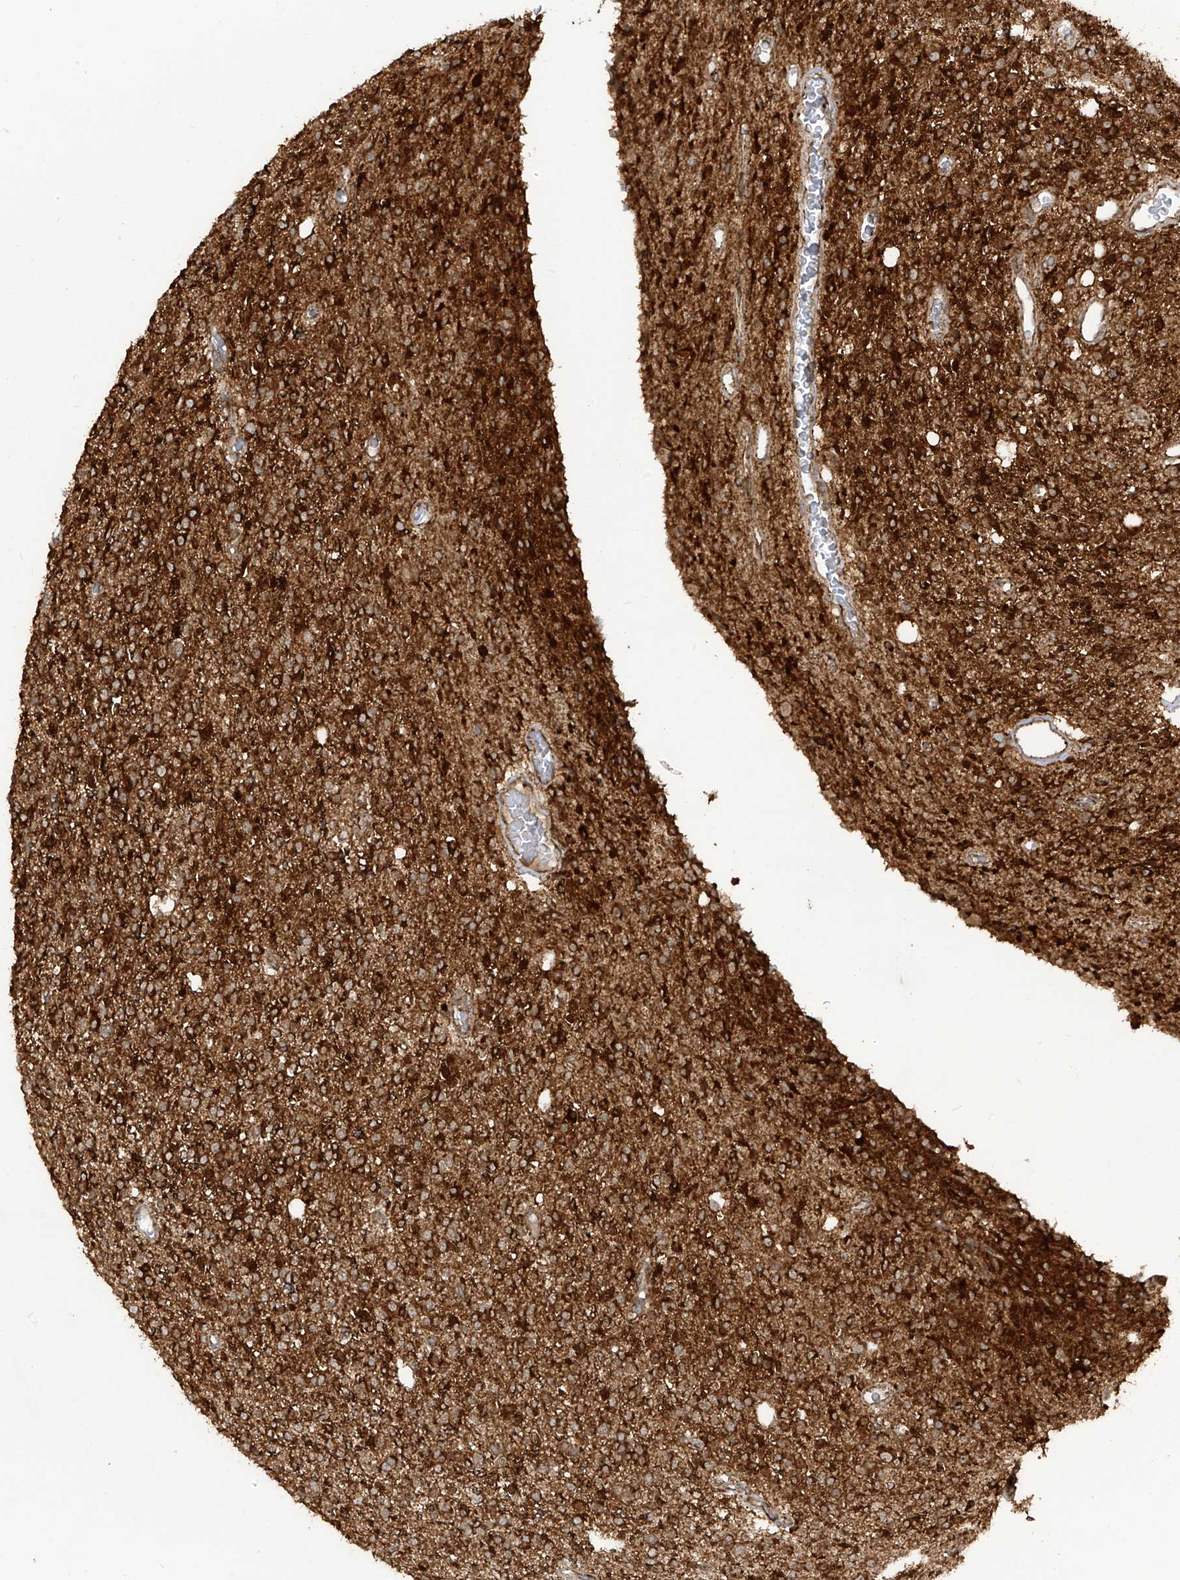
{"staining": {"intensity": "strong", "quantity": ">75%", "location": "cytoplasmic/membranous"}, "tissue": "glioma", "cell_type": "Tumor cells", "image_type": "cancer", "snomed": [{"axis": "morphology", "description": "Glioma, malignant, High grade"}, {"axis": "topography", "description": "Brain"}], "caption": "Malignant glioma (high-grade) stained with DAB immunohistochemistry exhibits high levels of strong cytoplasmic/membranous expression in approximately >75% of tumor cells.", "gene": "TRIM67", "patient": {"sex": "male", "age": 34}}